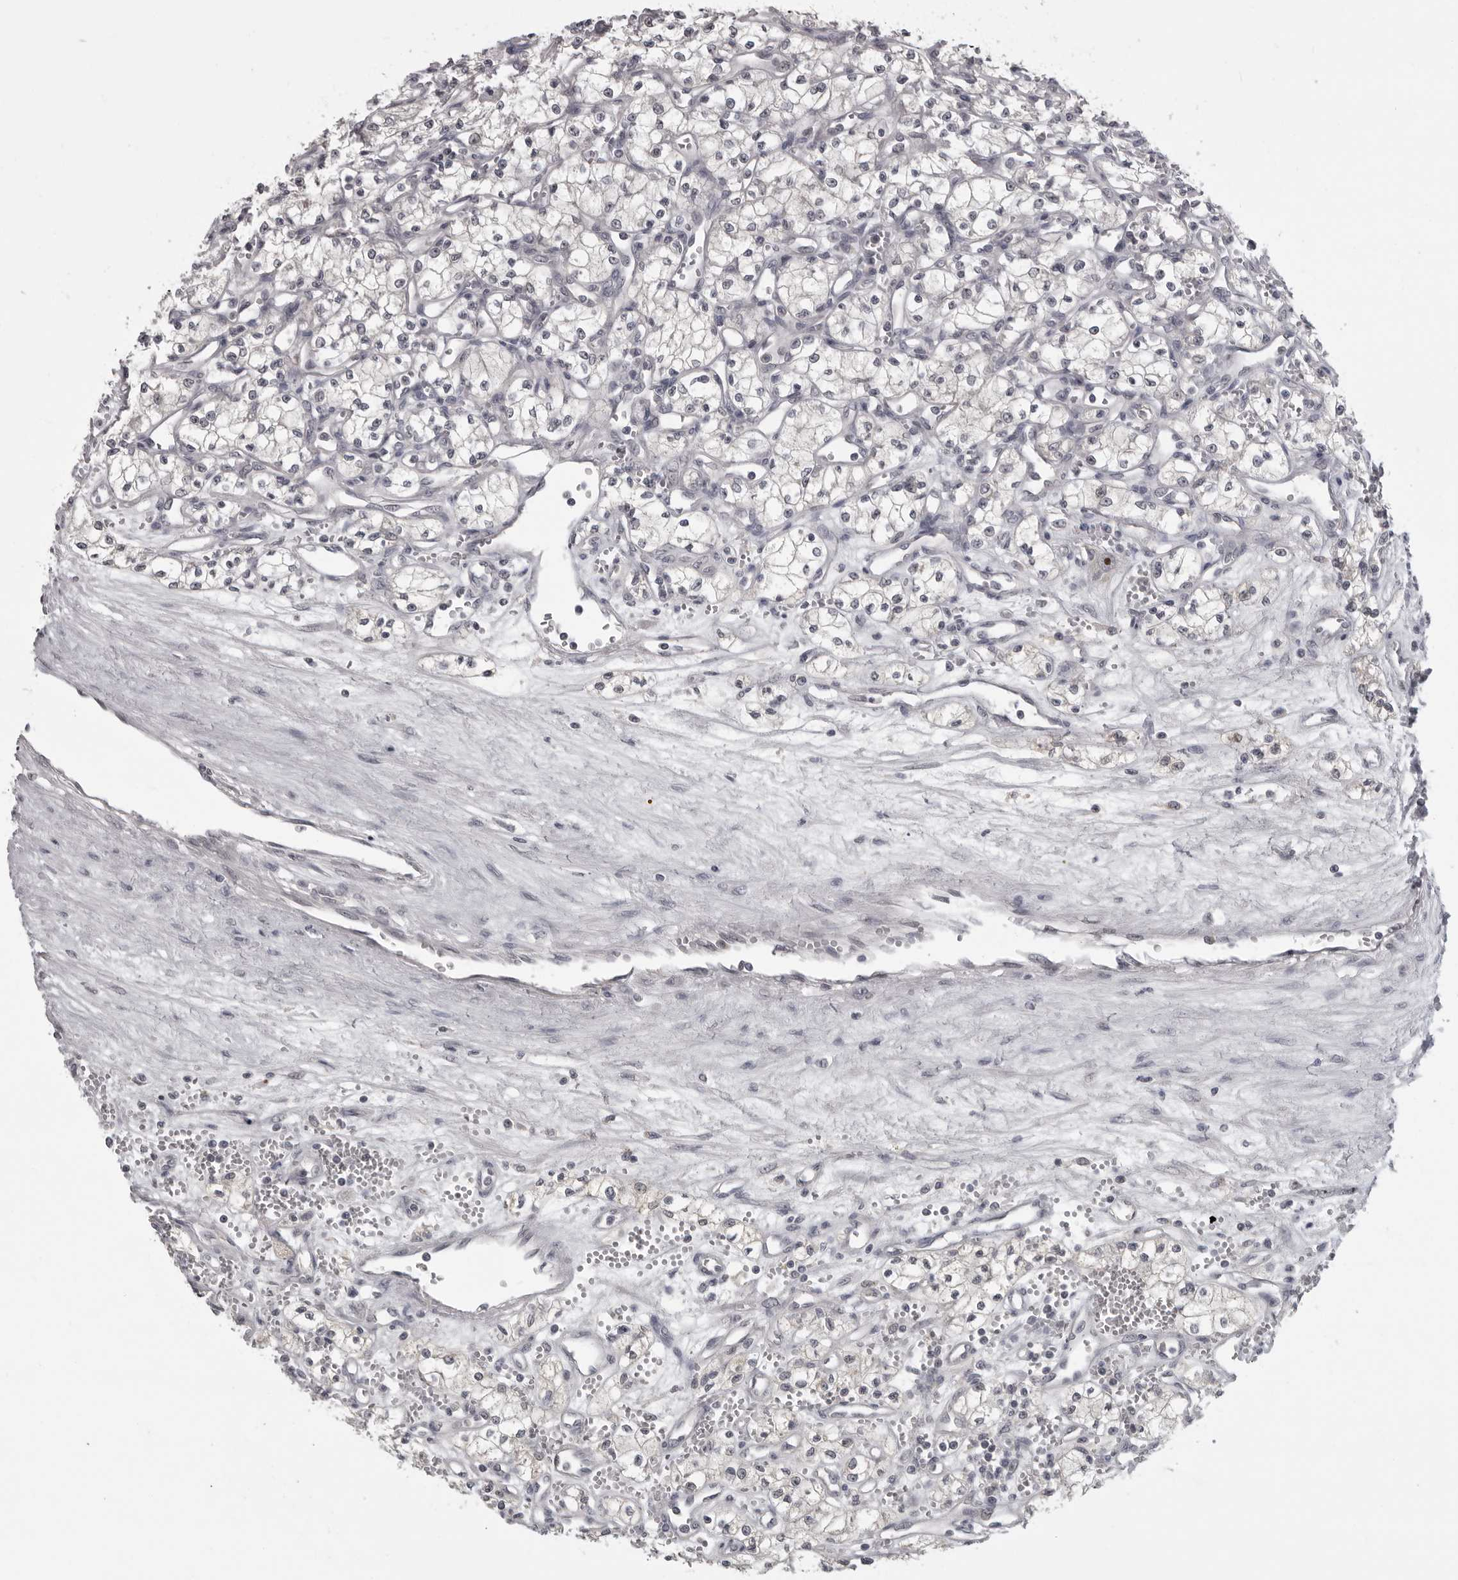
{"staining": {"intensity": "negative", "quantity": "none", "location": "none"}, "tissue": "renal cancer", "cell_type": "Tumor cells", "image_type": "cancer", "snomed": [{"axis": "morphology", "description": "Adenocarcinoma, NOS"}, {"axis": "topography", "description": "Kidney"}], "caption": "Renal adenocarcinoma was stained to show a protein in brown. There is no significant positivity in tumor cells. (DAB immunohistochemistry (IHC), high magnification).", "gene": "MRTO4", "patient": {"sex": "male", "age": 59}}